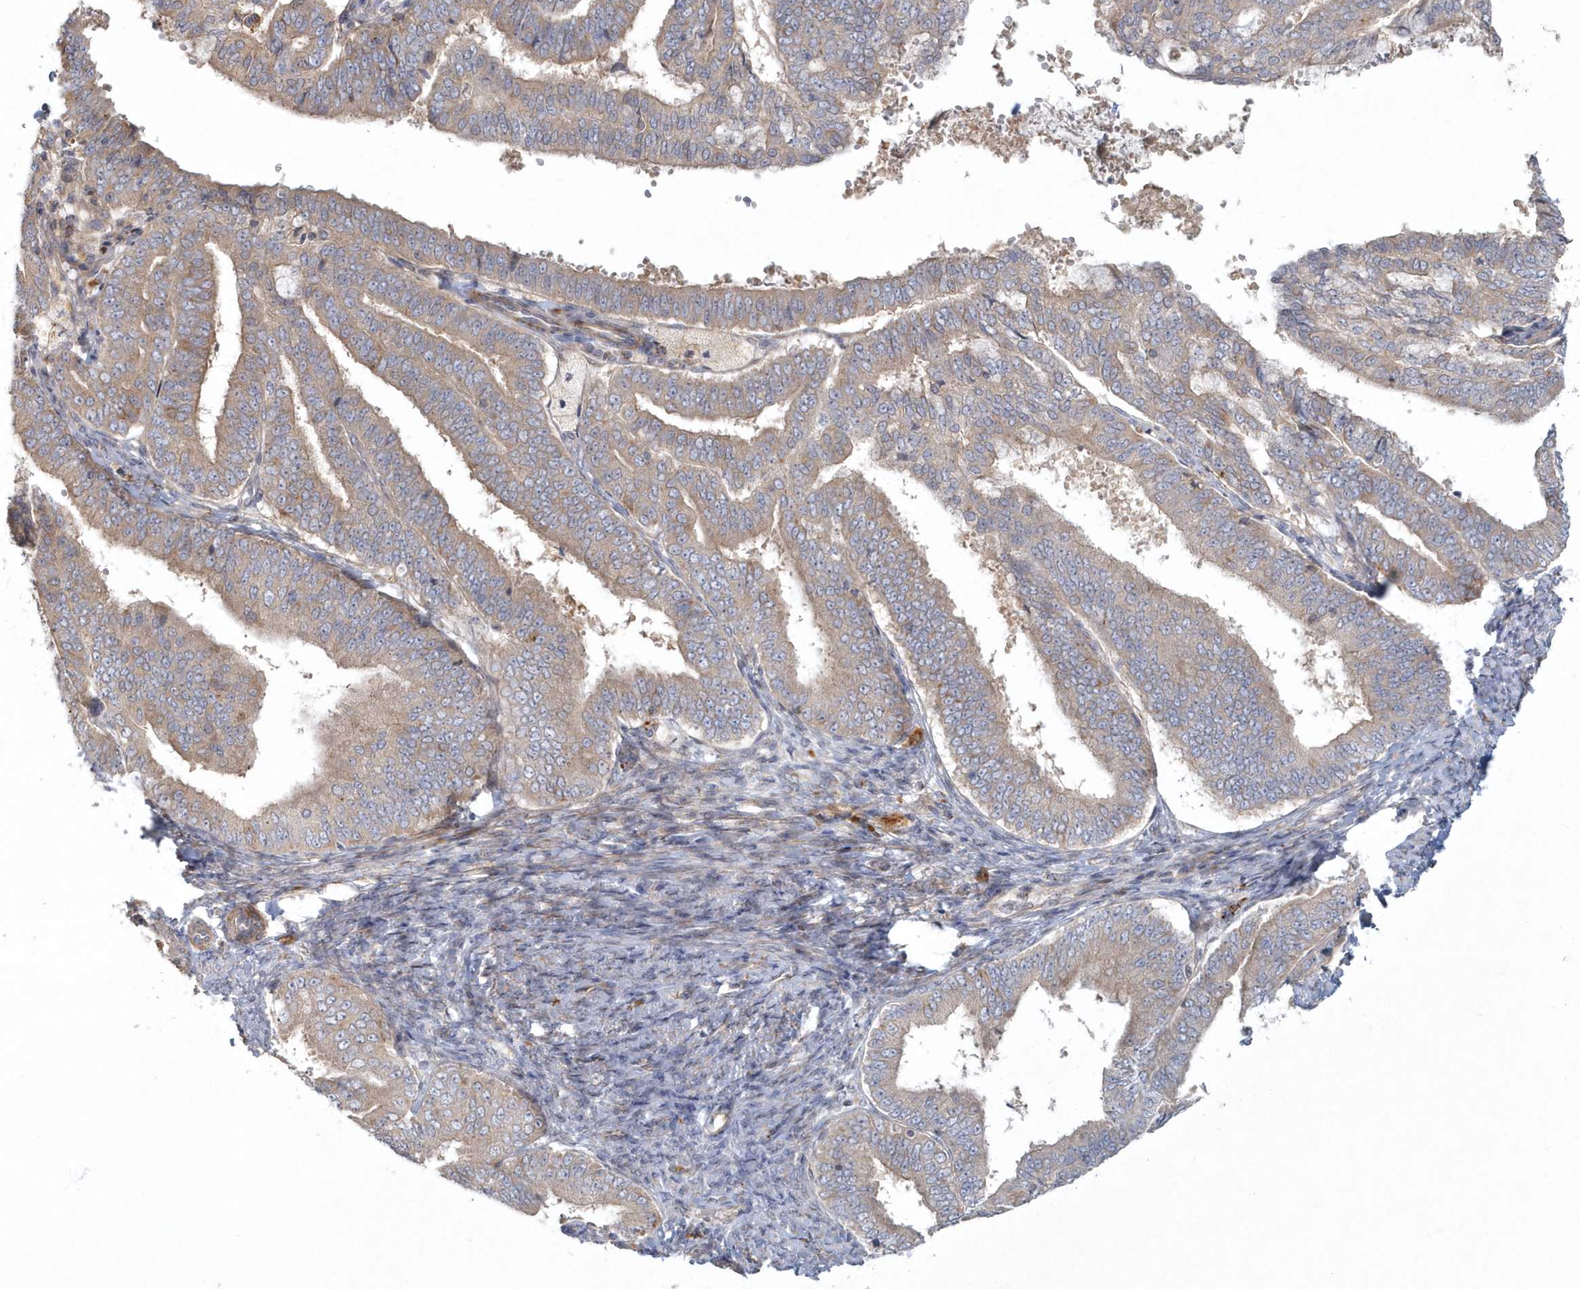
{"staining": {"intensity": "weak", "quantity": ">75%", "location": "cytoplasmic/membranous"}, "tissue": "endometrial cancer", "cell_type": "Tumor cells", "image_type": "cancer", "snomed": [{"axis": "morphology", "description": "Adenocarcinoma, NOS"}, {"axis": "topography", "description": "Endometrium"}], "caption": "A brown stain labels weak cytoplasmic/membranous expression of a protein in endometrial cancer tumor cells.", "gene": "ARHGEF38", "patient": {"sex": "female", "age": 63}}